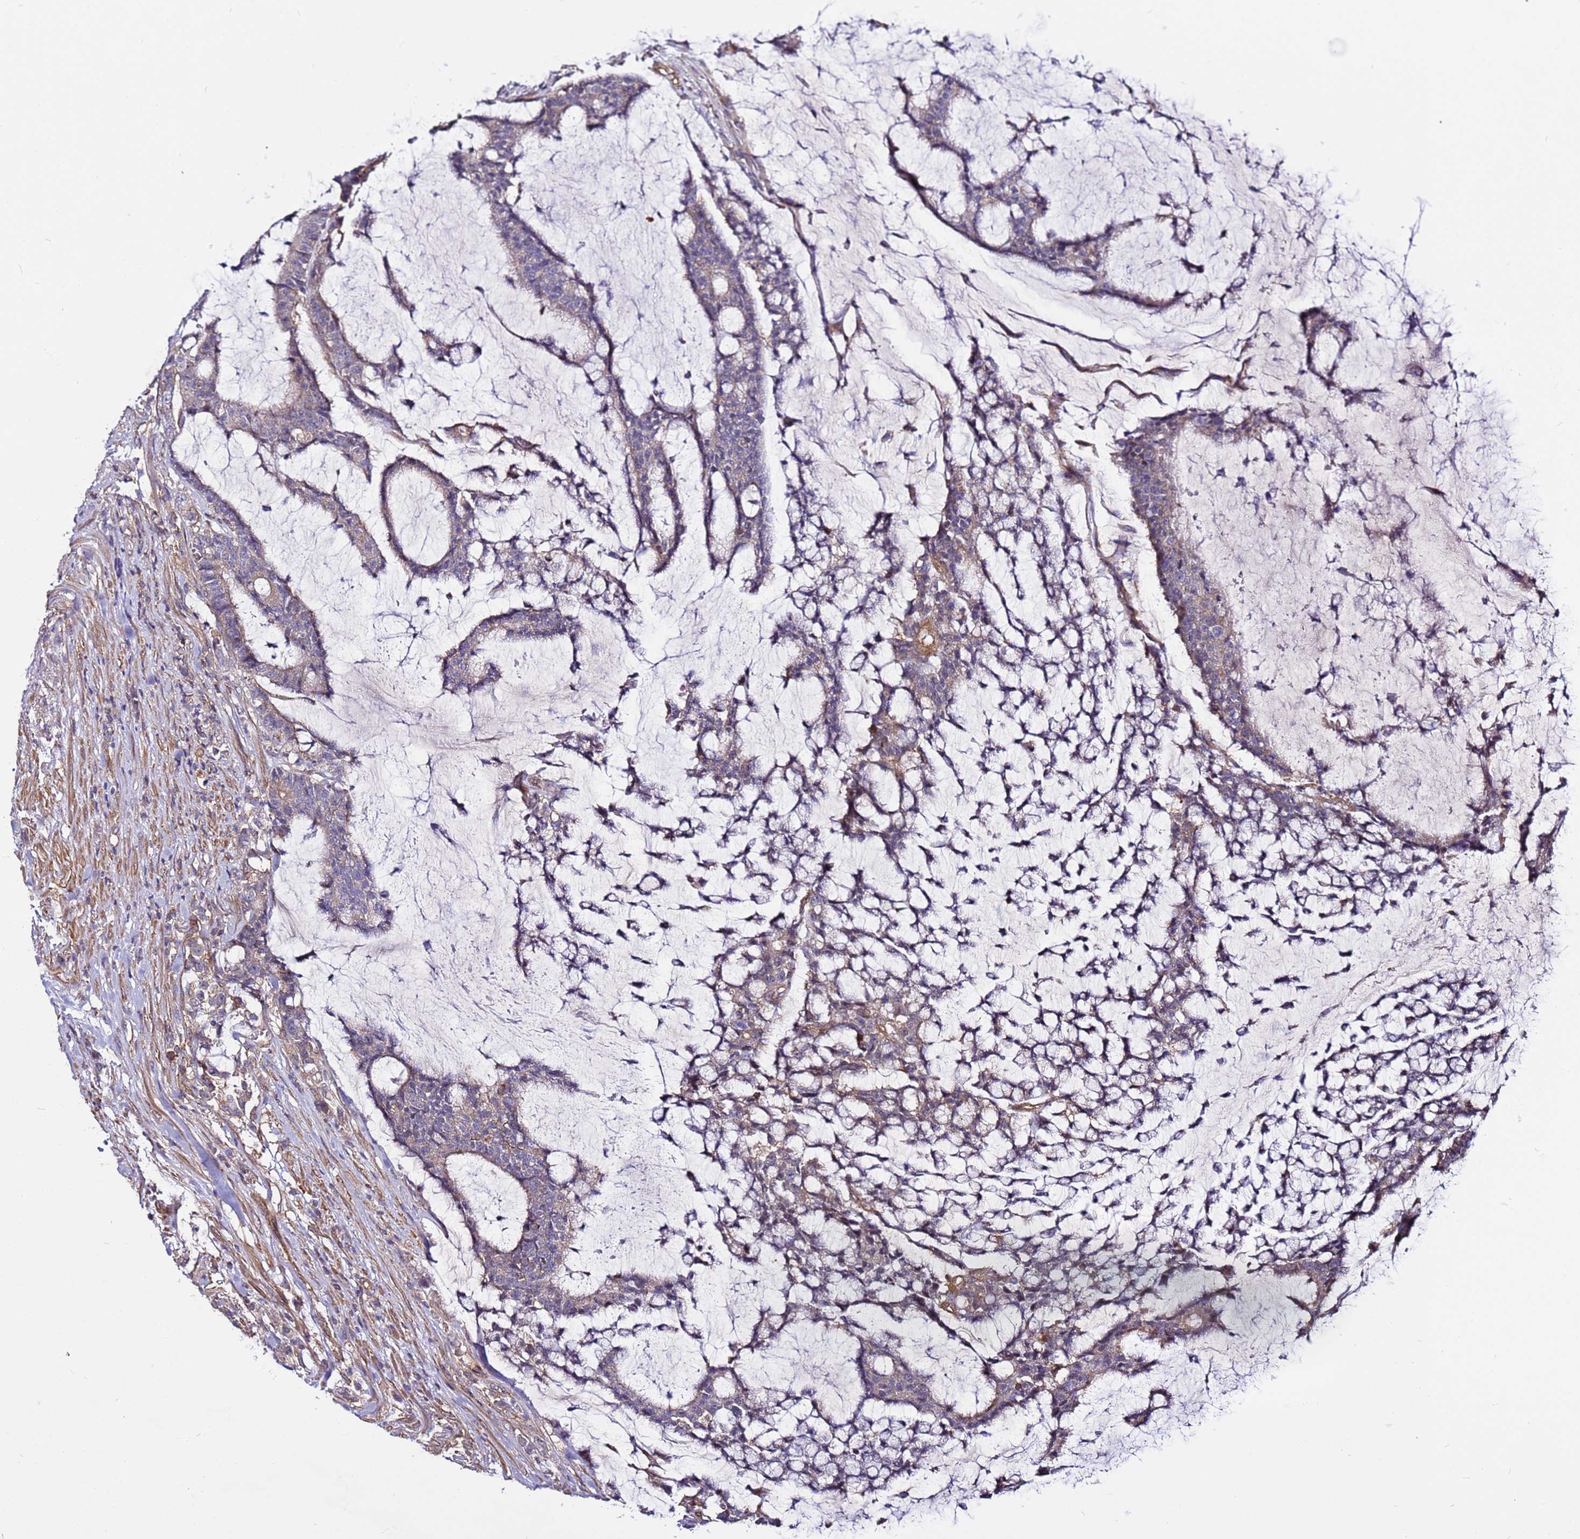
{"staining": {"intensity": "weak", "quantity": "25%-75%", "location": "cytoplasmic/membranous"}, "tissue": "colorectal cancer", "cell_type": "Tumor cells", "image_type": "cancer", "snomed": [{"axis": "morphology", "description": "Adenocarcinoma, NOS"}, {"axis": "topography", "description": "Colon"}], "caption": "This micrograph shows IHC staining of adenocarcinoma (colorectal), with low weak cytoplasmic/membranous staining in approximately 25%-75% of tumor cells.", "gene": "STK38", "patient": {"sex": "female", "age": 84}}